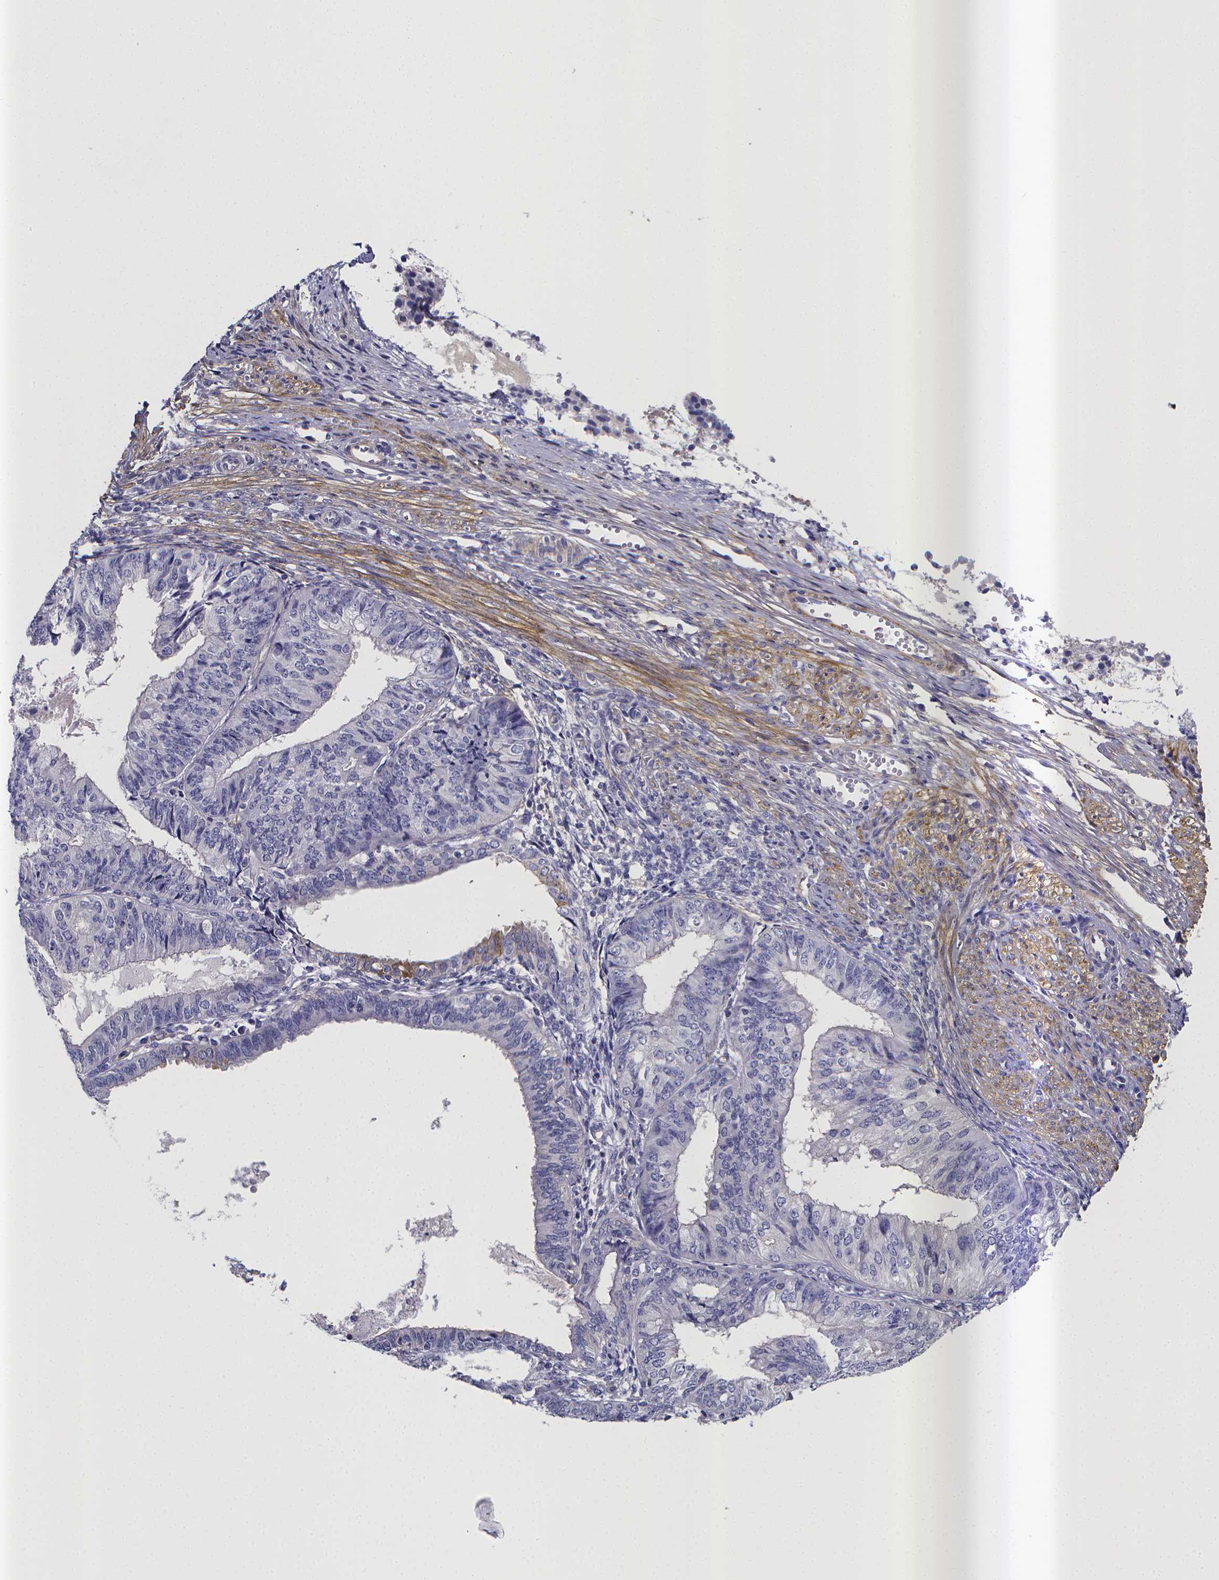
{"staining": {"intensity": "negative", "quantity": "none", "location": "none"}, "tissue": "endometrial cancer", "cell_type": "Tumor cells", "image_type": "cancer", "snomed": [{"axis": "morphology", "description": "Adenocarcinoma, NOS"}, {"axis": "topography", "description": "Endometrium"}], "caption": "Tumor cells are negative for protein expression in human endometrial adenocarcinoma.", "gene": "RERG", "patient": {"sex": "female", "age": 58}}